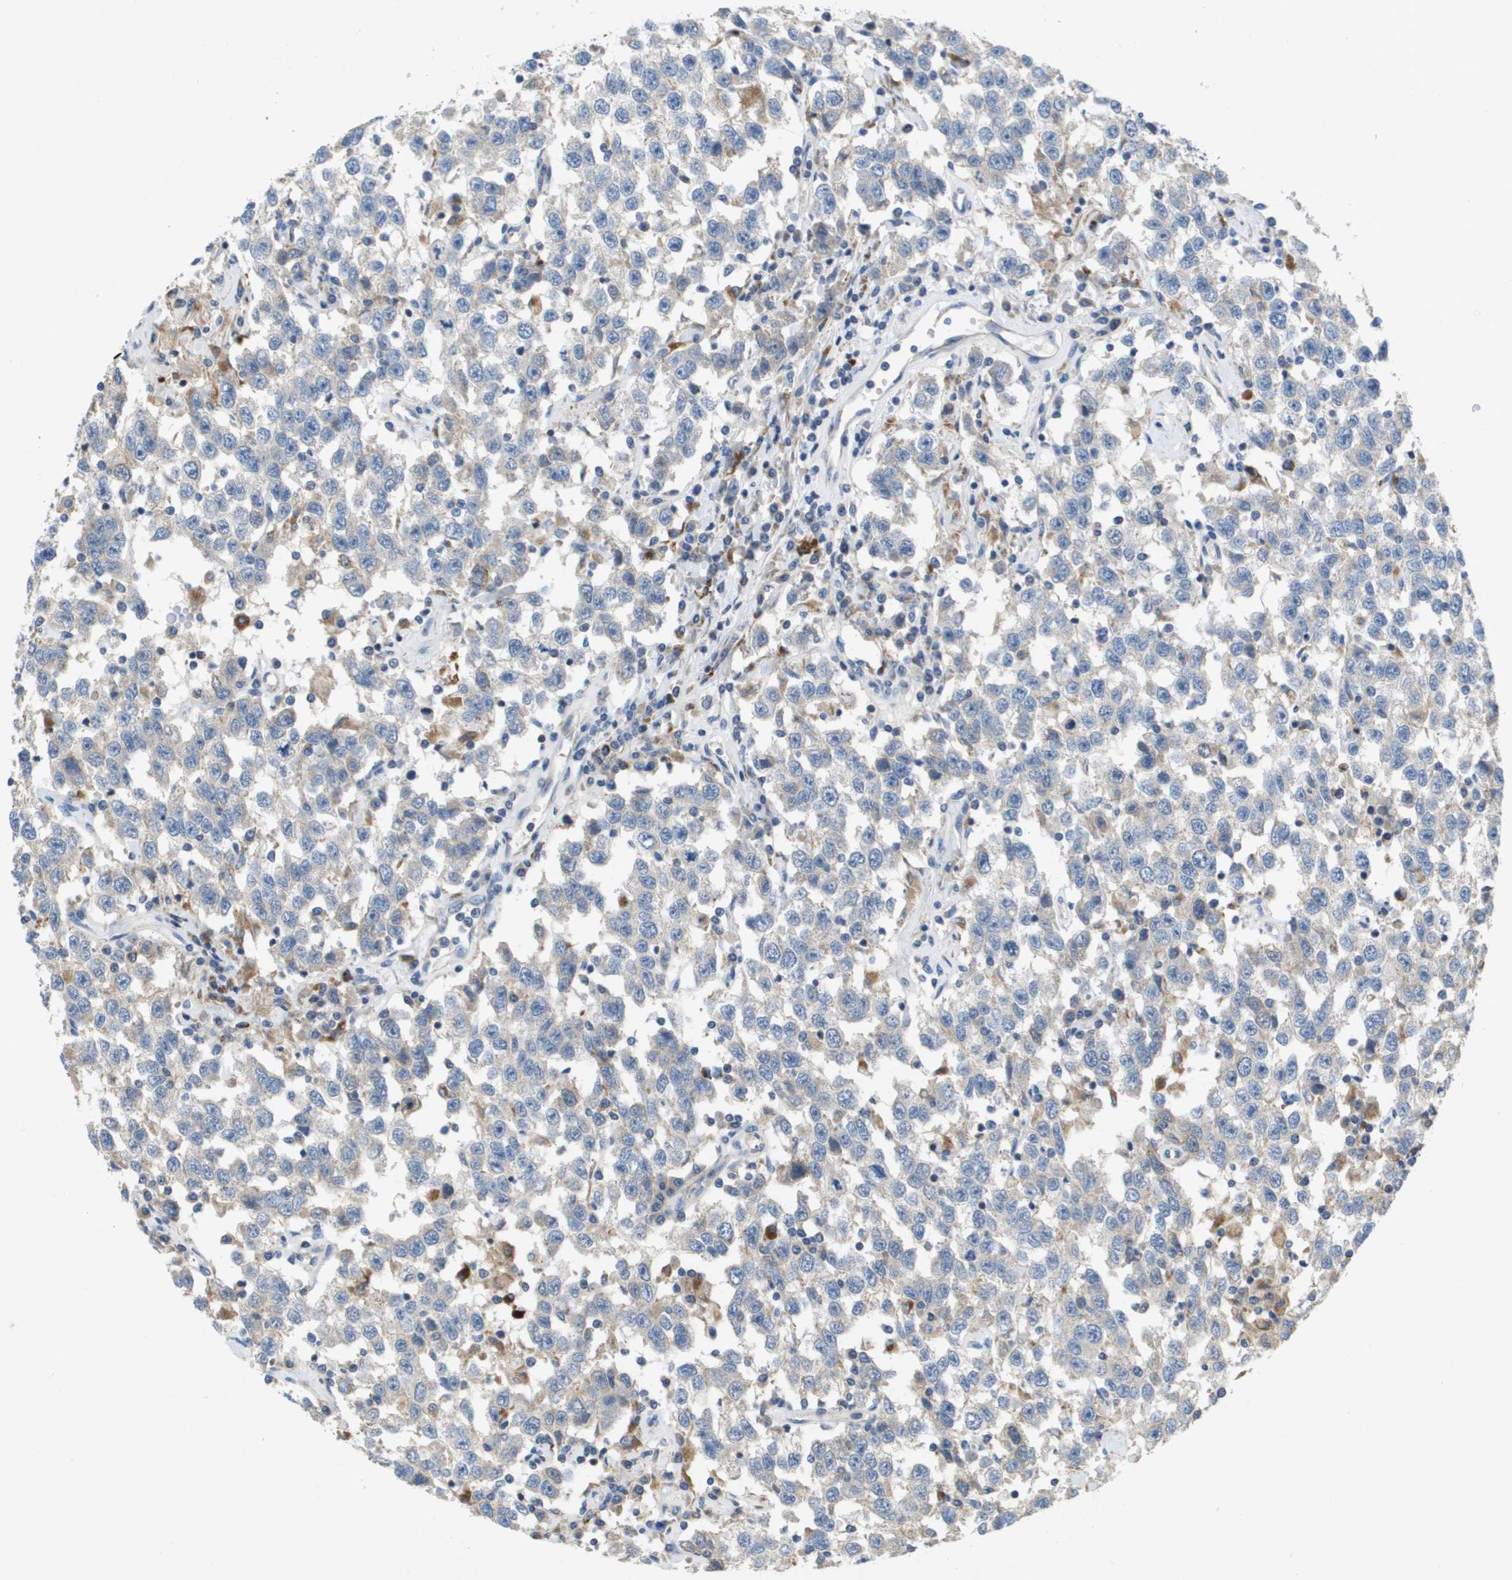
{"staining": {"intensity": "weak", "quantity": "<25%", "location": "cytoplasmic/membranous"}, "tissue": "testis cancer", "cell_type": "Tumor cells", "image_type": "cancer", "snomed": [{"axis": "morphology", "description": "Seminoma, NOS"}, {"axis": "topography", "description": "Testis"}], "caption": "The photomicrograph displays no staining of tumor cells in seminoma (testis).", "gene": "B3GNT5", "patient": {"sex": "male", "age": 41}}